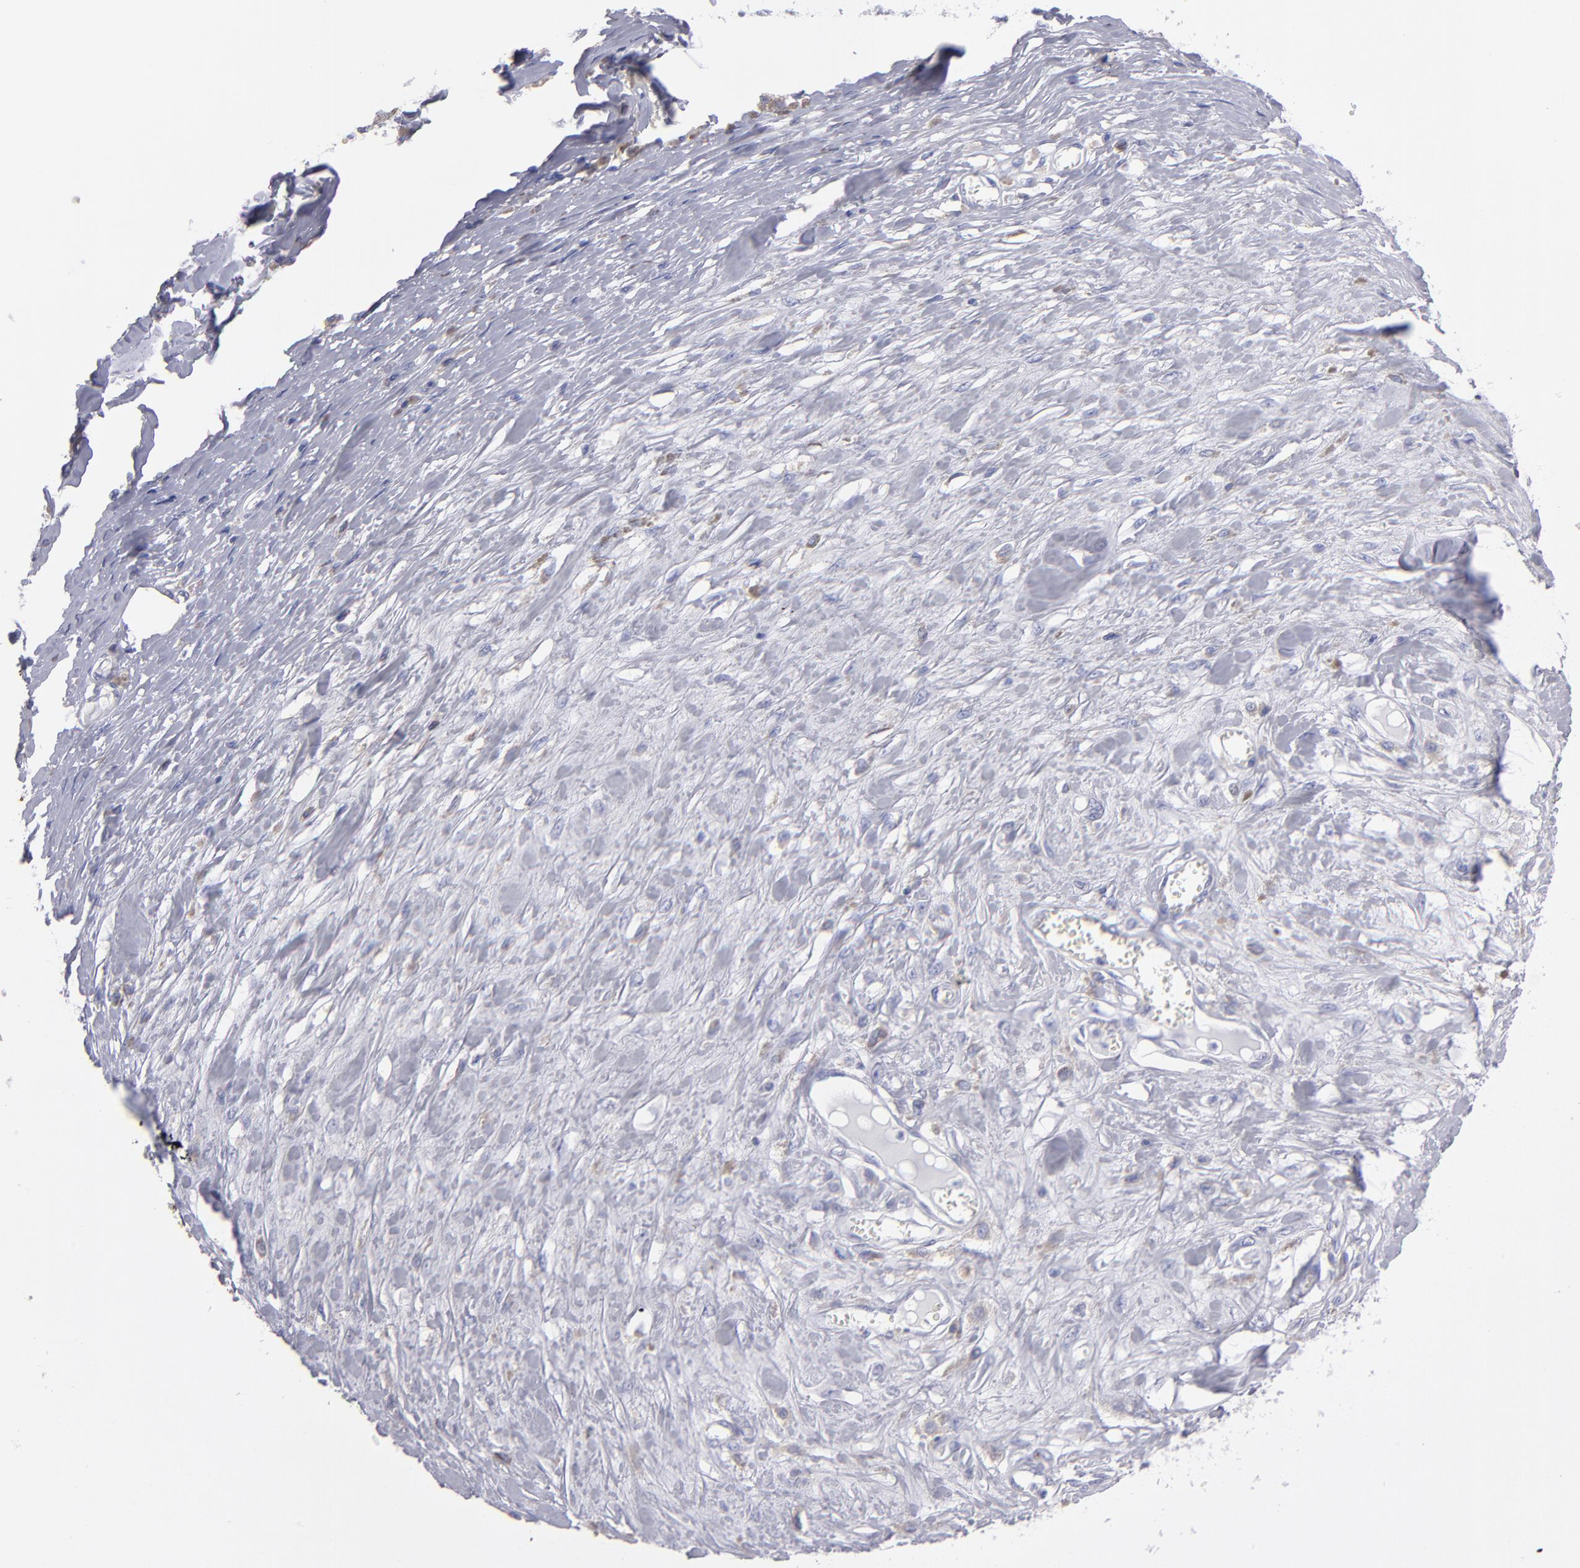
{"staining": {"intensity": "negative", "quantity": "none", "location": "none"}, "tissue": "melanoma", "cell_type": "Tumor cells", "image_type": "cancer", "snomed": [{"axis": "morphology", "description": "Malignant melanoma, Metastatic site"}, {"axis": "topography", "description": "Lymph node"}], "caption": "Immunohistochemistry (IHC) of human melanoma demonstrates no positivity in tumor cells.", "gene": "MB", "patient": {"sex": "male", "age": 59}}